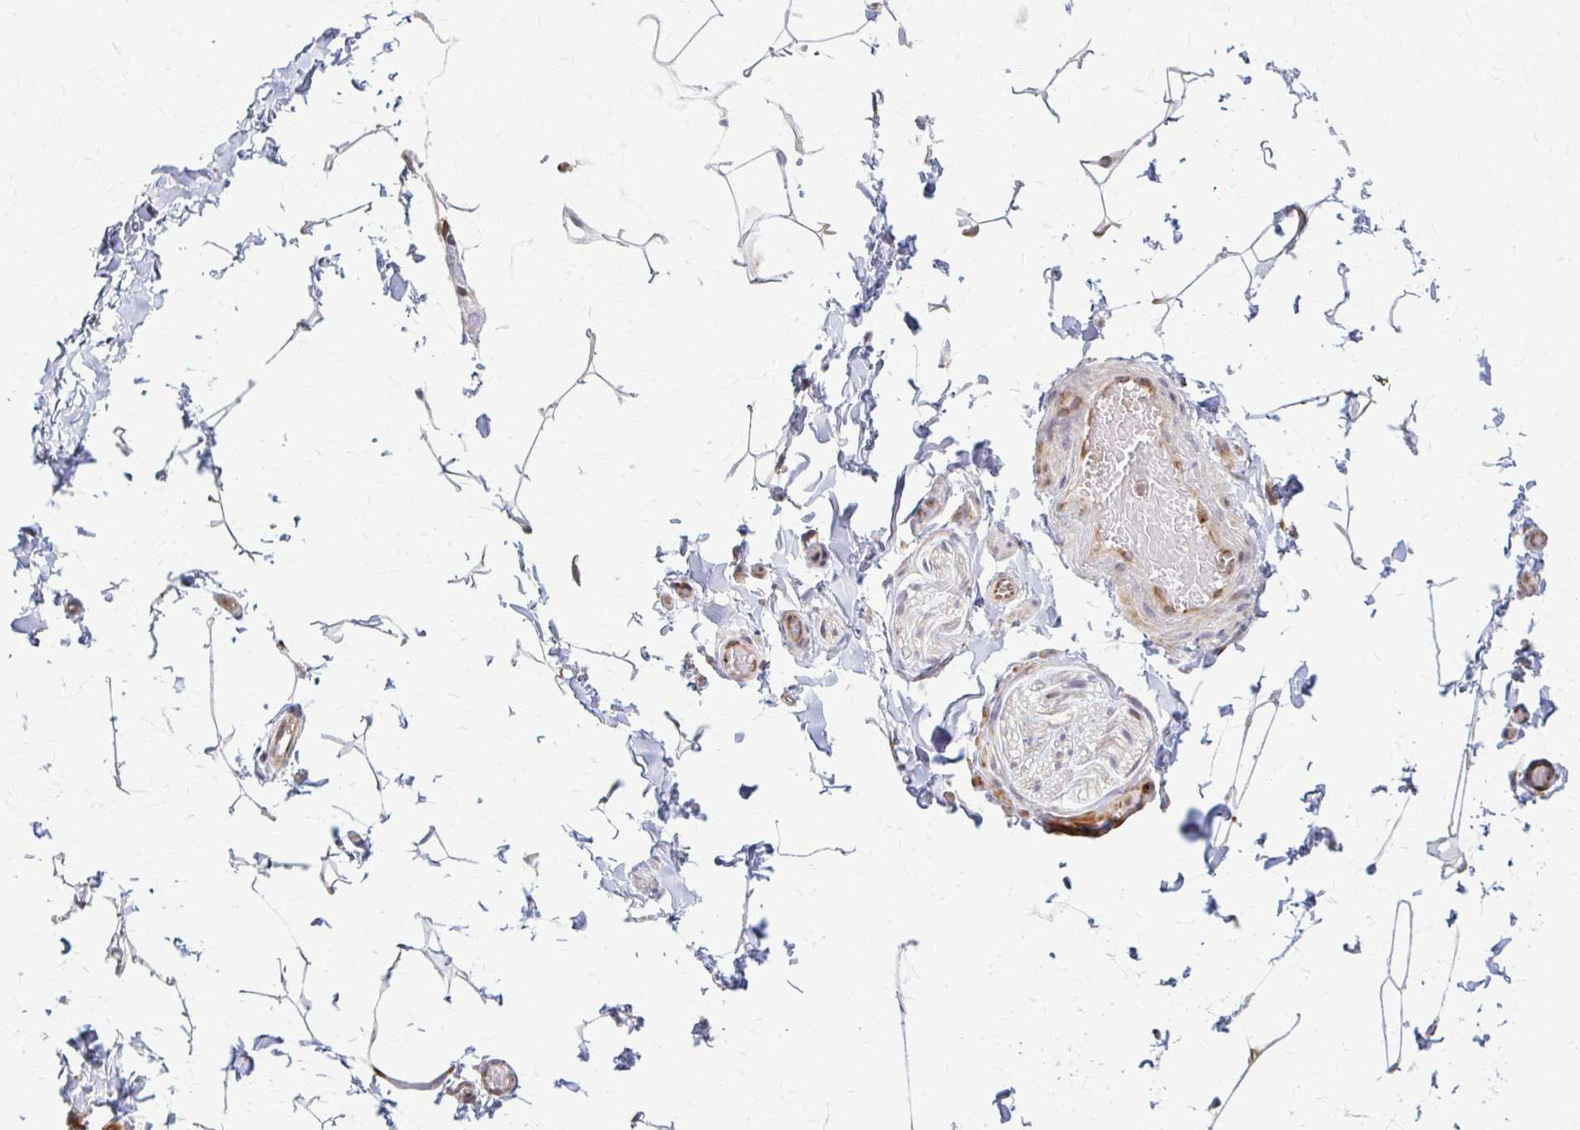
{"staining": {"intensity": "negative", "quantity": "none", "location": "none"}, "tissue": "adipose tissue", "cell_type": "Adipocytes", "image_type": "normal", "snomed": [{"axis": "morphology", "description": "Normal tissue, NOS"}, {"axis": "topography", "description": "Epididymis"}, {"axis": "topography", "description": "Peripheral nerve tissue"}], "caption": "A histopathology image of adipose tissue stained for a protein displays no brown staining in adipocytes.", "gene": "ARHGAP35", "patient": {"sex": "male", "age": 32}}